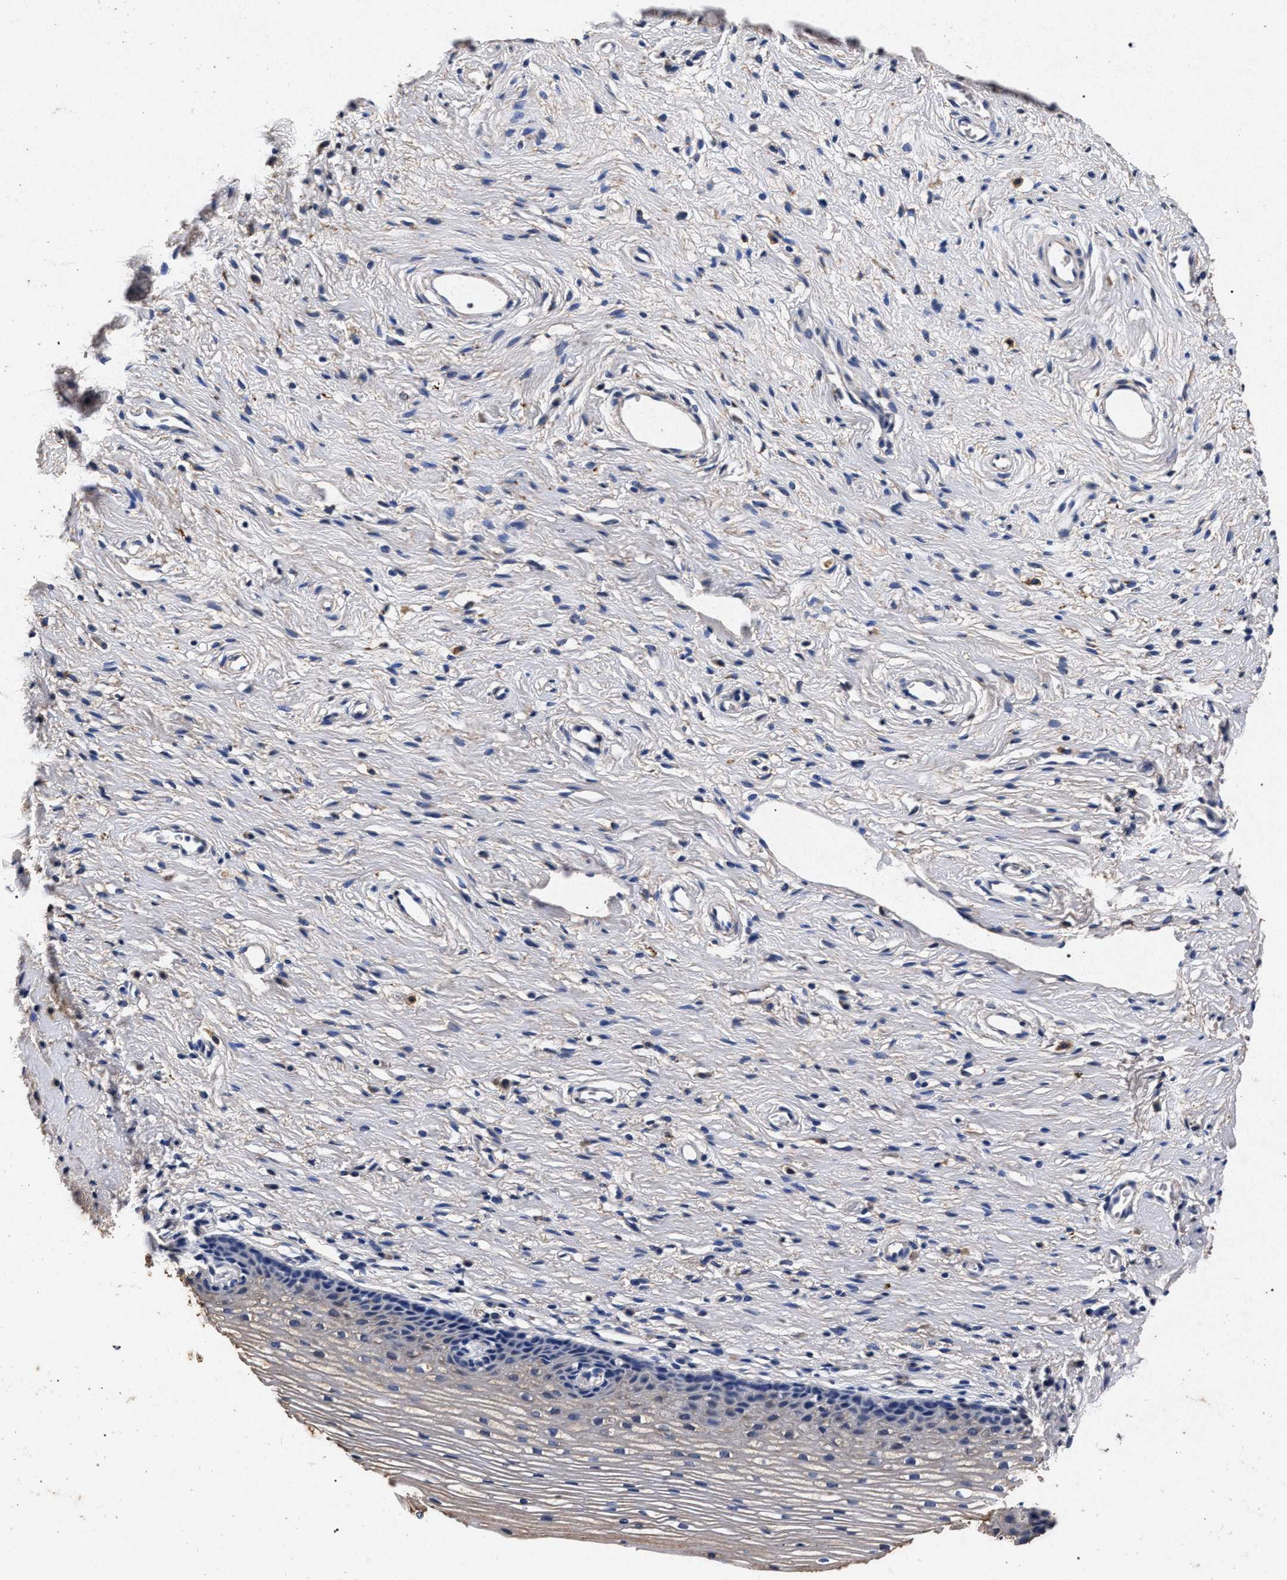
{"staining": {"intensity": "negative", "quantity": "none", "location": "none"}, "tissue": "cervix", "cell_type": "Glandular cells", "image_type": "normal", "snomed": [{"axis": "morphology", "description": "Normal tissue, NOS"}, {"axis": "topography", "description": "Cervix"}], "caption": "Immunohistochemical staining of benign cervix demonstrates no significant expression in glandular cells.", "gene": "ATP1A2", "patient": {"sex": "female", "age": 77}}